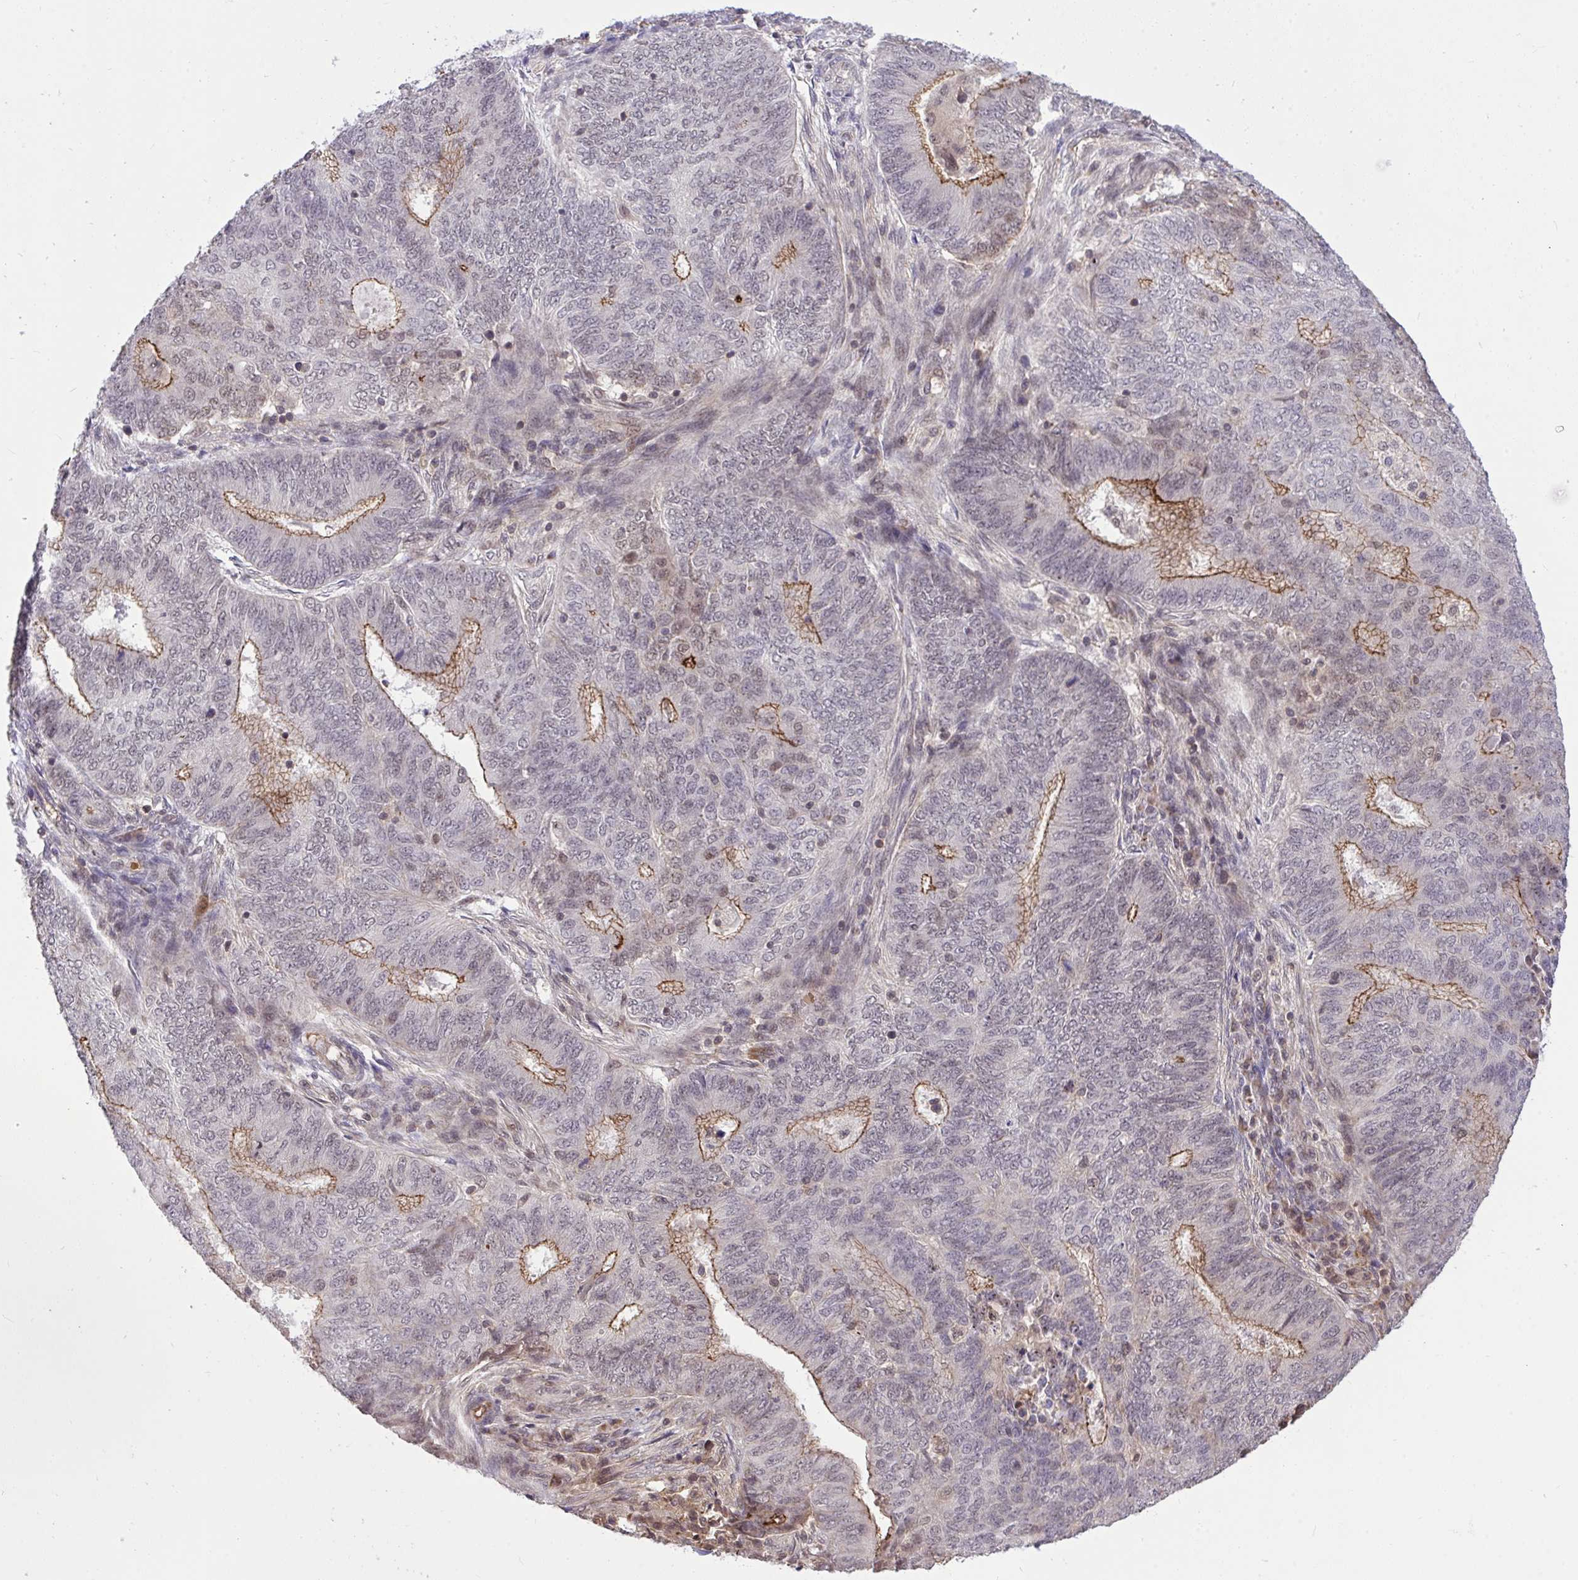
{"staining": {"intensity": "moderate", "quantity": "25%-75%", "location": "cytoplasmic/membranous,nuclear"}, "tissue": "endometrial cancer", "cell_type": "Tumor cells", "image_type": "cancer", "snomed": [{"axis": "morphology", "description": "Adenocarcinoma, NOS"}, {"axis": "topography", "description": "Endometrium"}], "caption": "DAB (3,3'-diaminobenzidine) immunohistochemical staining of human endometrial cancer (adenocarcinoma) demonstrates moderate cytoplasmic/membranous and nuclear protein positivity in about 25%-75% of tumor cells.", "gene": "PPP1CA", "patient": {"sex": "female", "age": 62}}